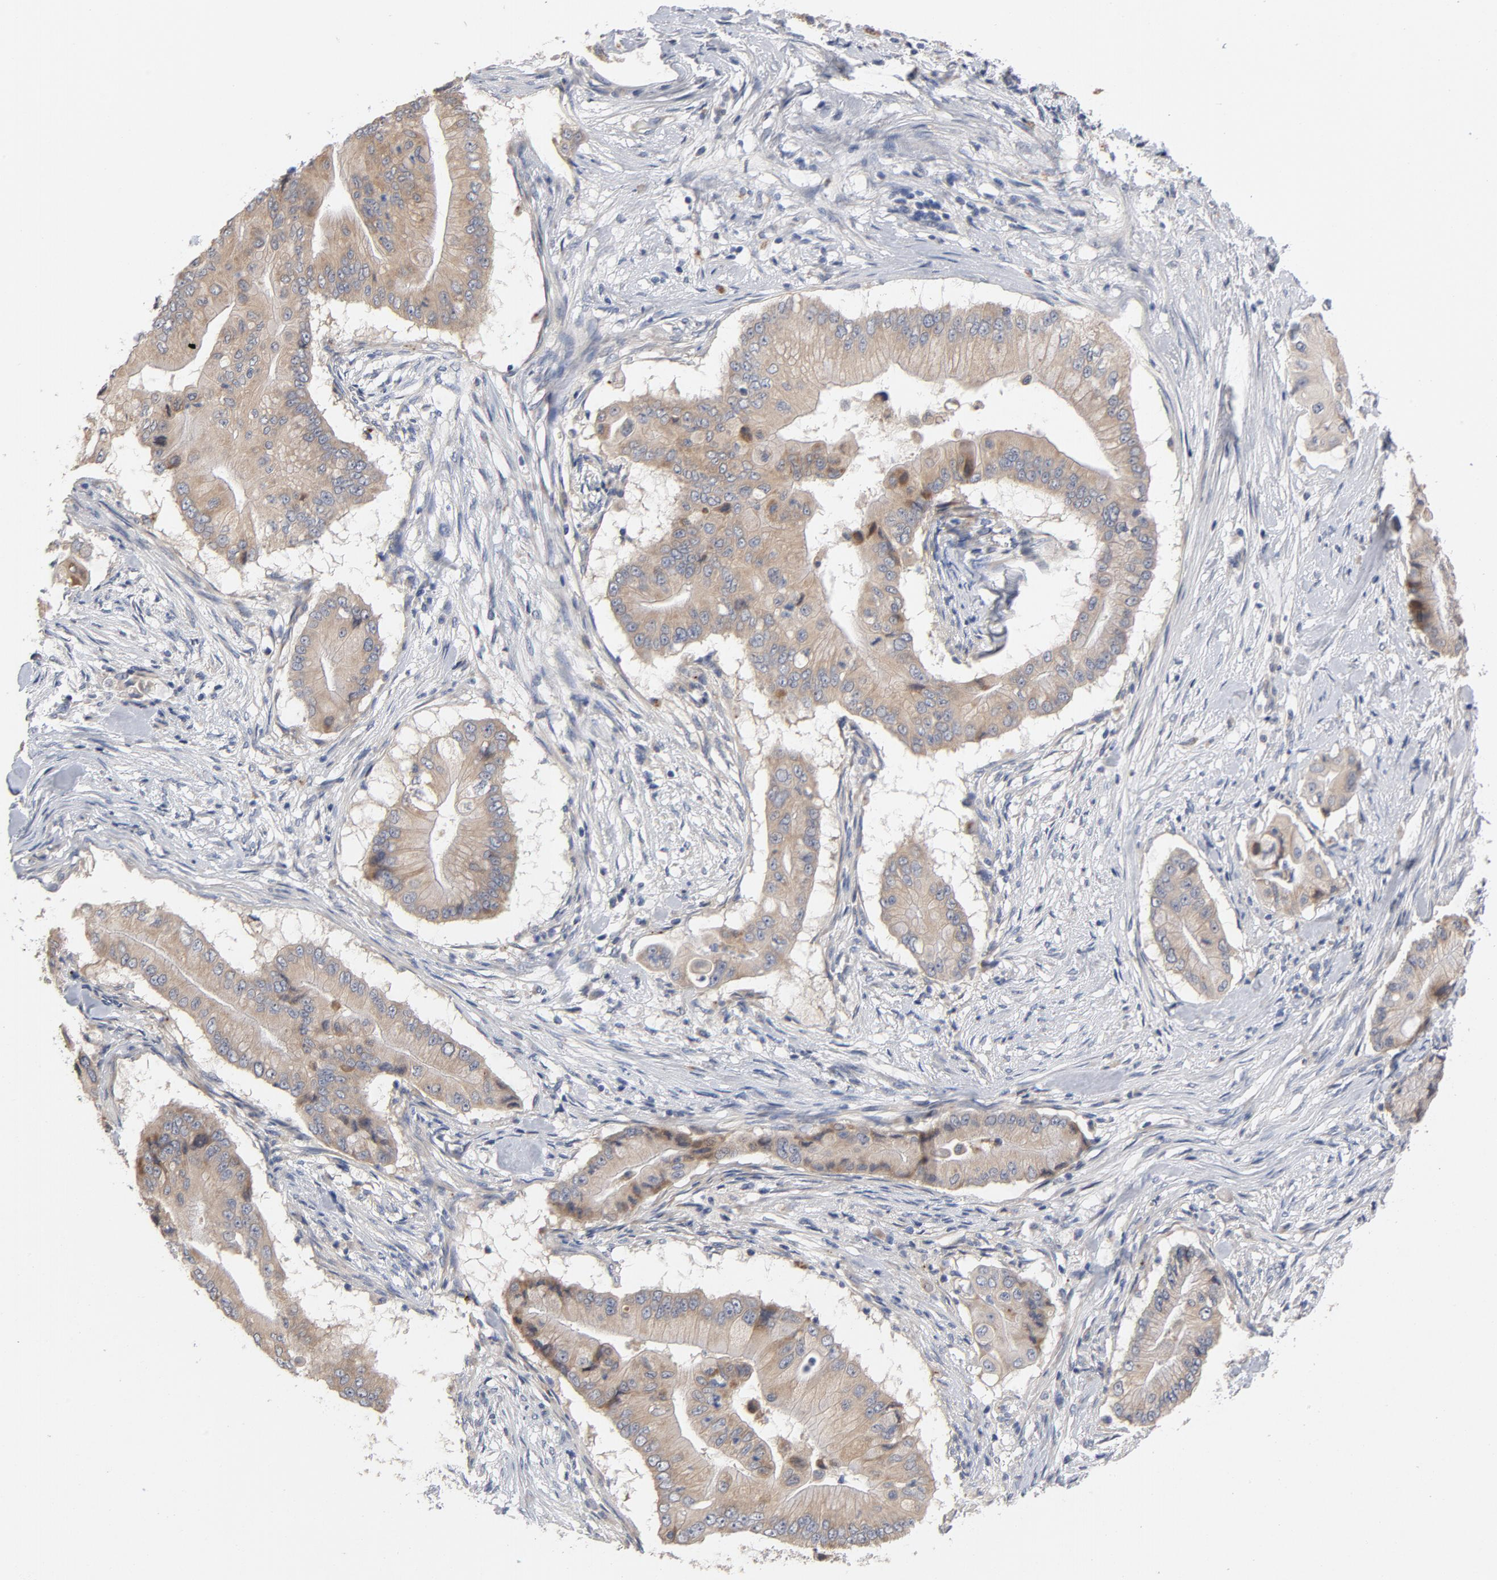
{"staining": {"intensity": "weak", "quantity": ">75%", "location": "cytoplasmic/membranous"}, "tissue": "pancreatic cancer", "cell_type": "Tumor cells", "image_type": "cancer", "snomed": [{"axis": "morphology", "description": "Adenocarcinoma, NOS"}, {"axis": "topography", "description": "Pancreas"}], "caption": "This is a photomicrograph of IHC staining of pancreatic cancer, which shows weak staining in the cytoplasmic/membranous of tumor cells.", "gene": "CCDC134", "patient": {"sex": "male", "age": 62}}